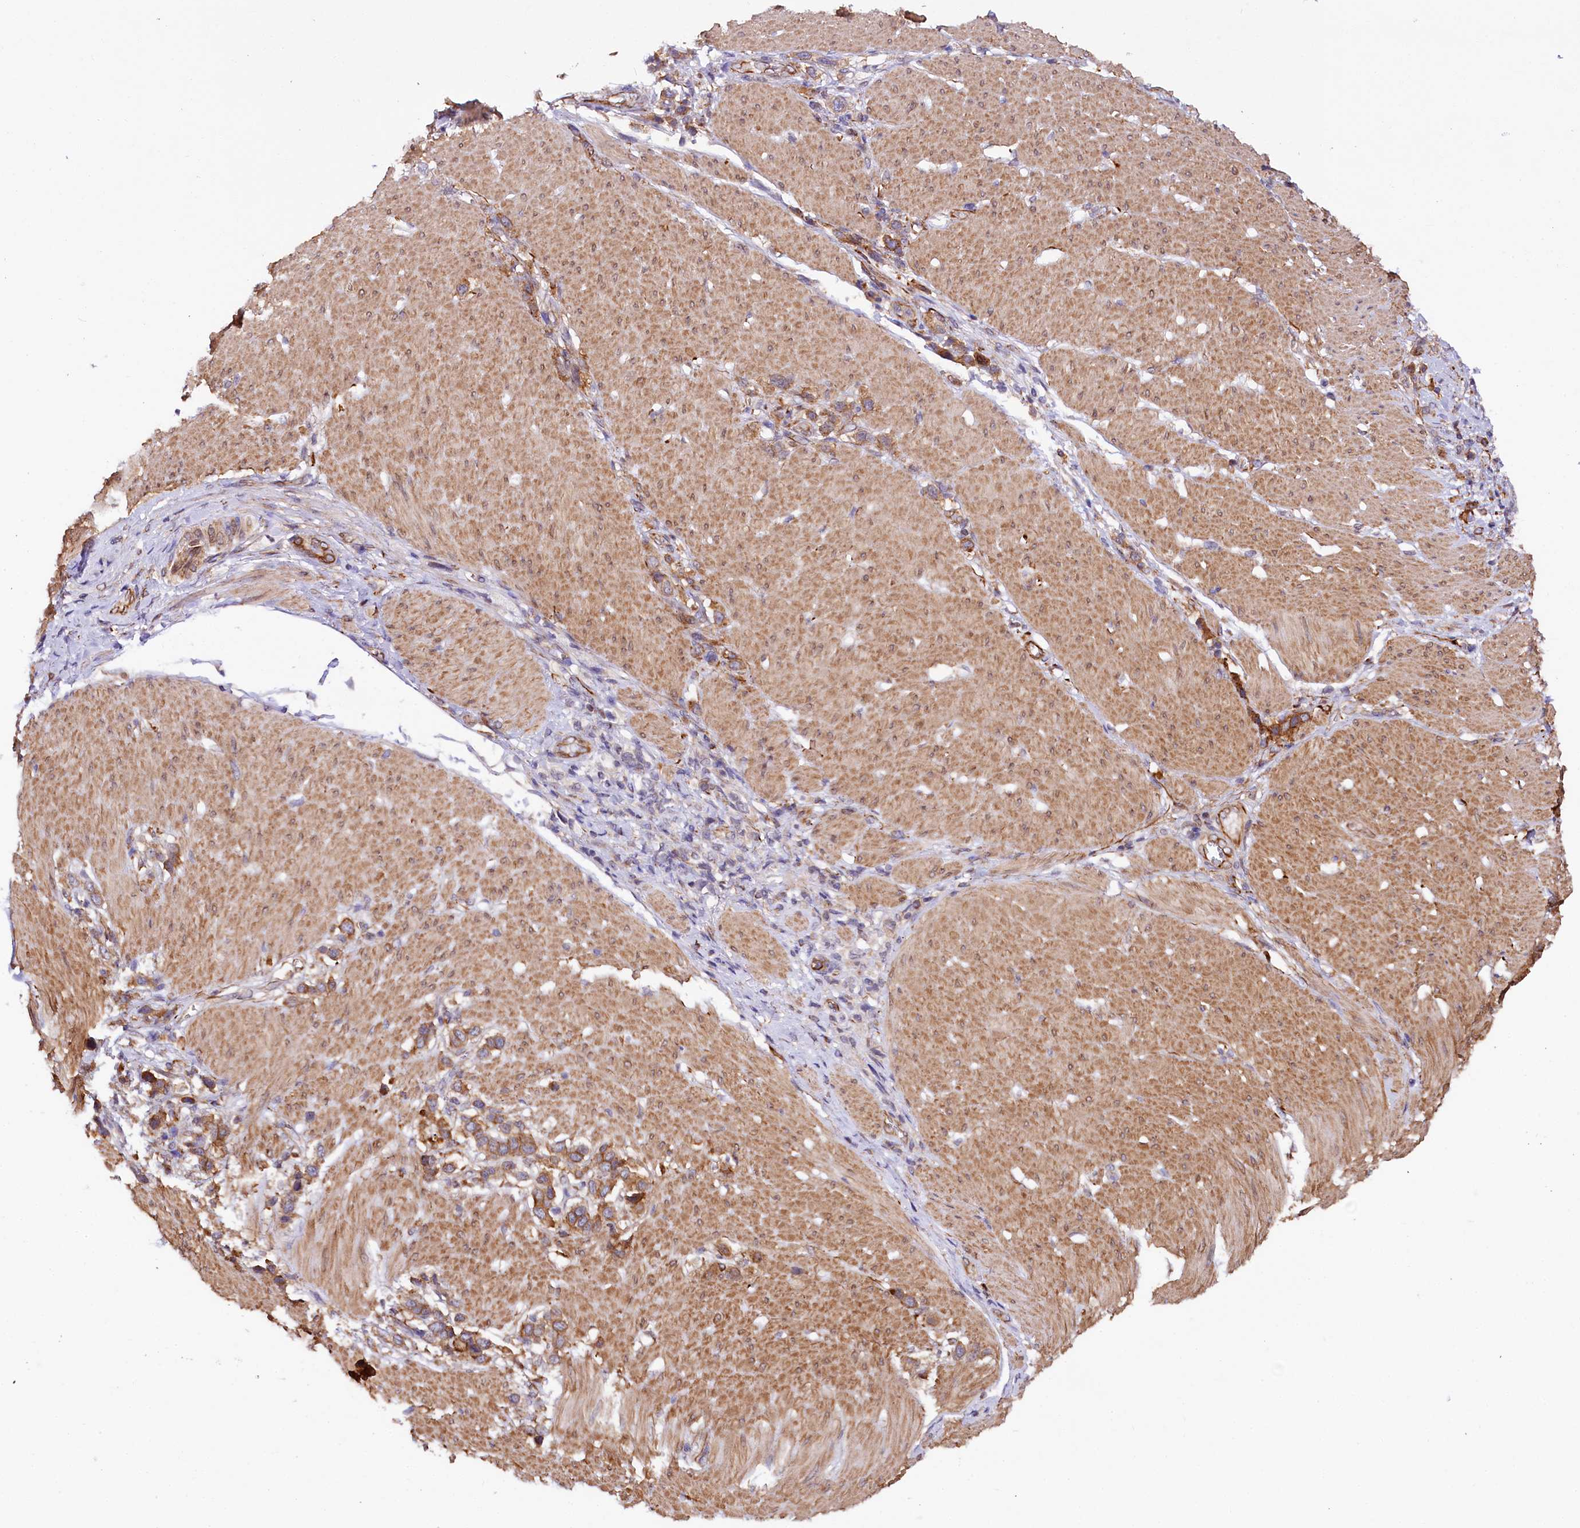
{"staining": {"intensity": "moderate", "quantity": ">75%", "location": "cytoplasmic/membranous"}, "tissue": "stomach cancer", "cell_type": "Tumor cells", "image_type": "cancer", "snomed": [{"axis": "morphology", "description": "Normal tissue, NOS"}, {"axis": "morphology", "description": "Adenocarcinoma, NOS"}, {"axis": "topography", "description": "Stomach, upper"}, {"axis": "topography", "description": "Stomach"}], "caption": "Protein staining shows moderate cytoplasmic/membranous positivity in approximately >75% of tumor cells in stomach adenocarcinoma. (Stains: DAB (3,3'-diaminobenzidine) in brown, nuclei in blue, Microscopy: brightfield microscopy at high magnification).", "gene": "TTC12", "patient": {"sex": "female", "age": 65}}